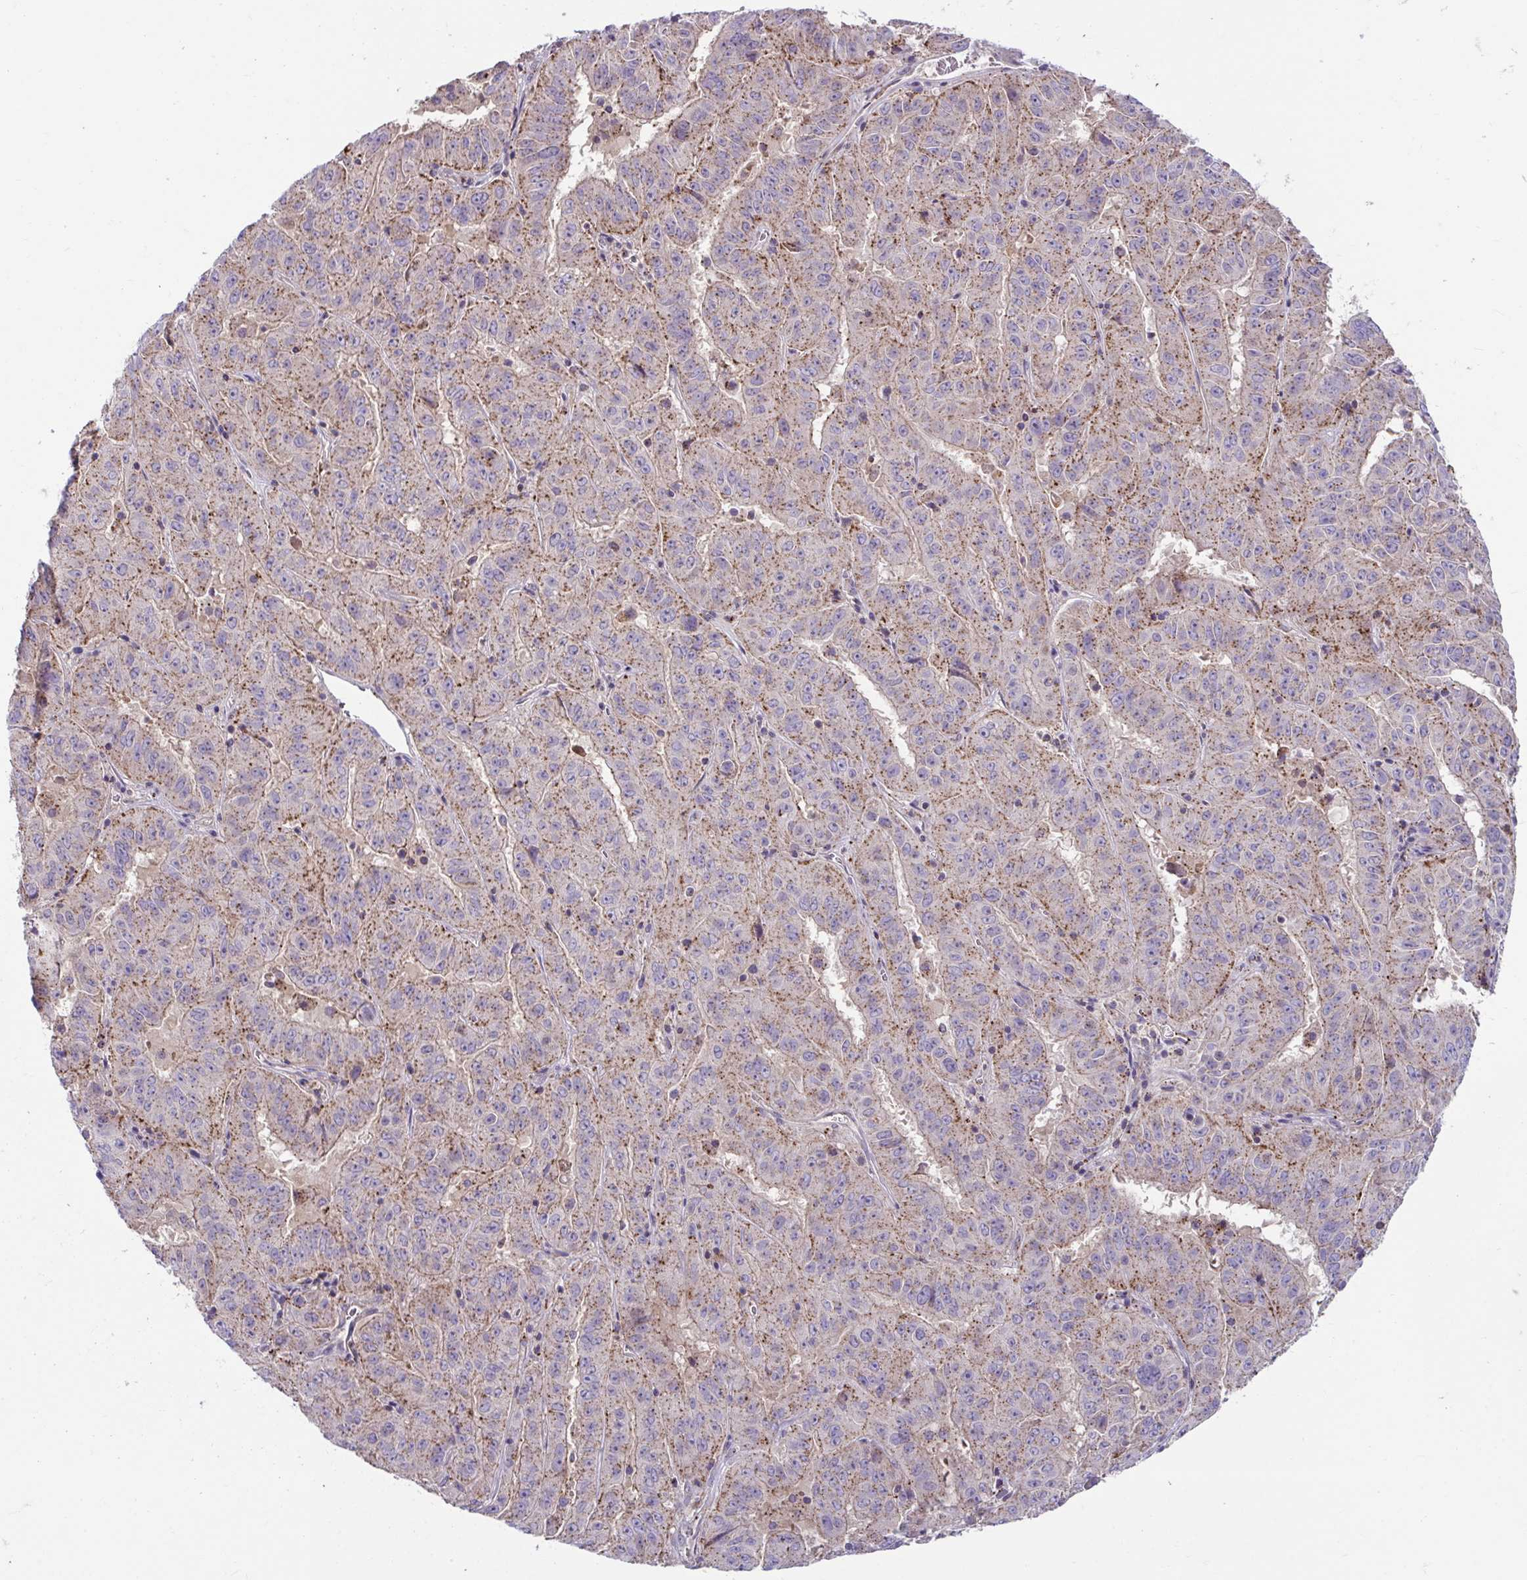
{"staining": {"intensity": "moderate", "quantity": "25%-75%", "location": "cytoplasmic/membranous"}, "tissue": "pancreatic cancer", "cell_type": "Tumor cells", "image_type": "cancer", "snomed": [{"axis": "morphology", "description": "Adenocarcinoma, NOS"}, {"axis": "topography", "description": "Pancreas"}], "caption": "IHC (DAB) staining of human pancreatic cancer displays moderate cytoplasmic/membranous protein staining in approximately 25%-75% of tumor cells.", "gene": "IST1", "patient": {"sex": "male", "age": 63}}